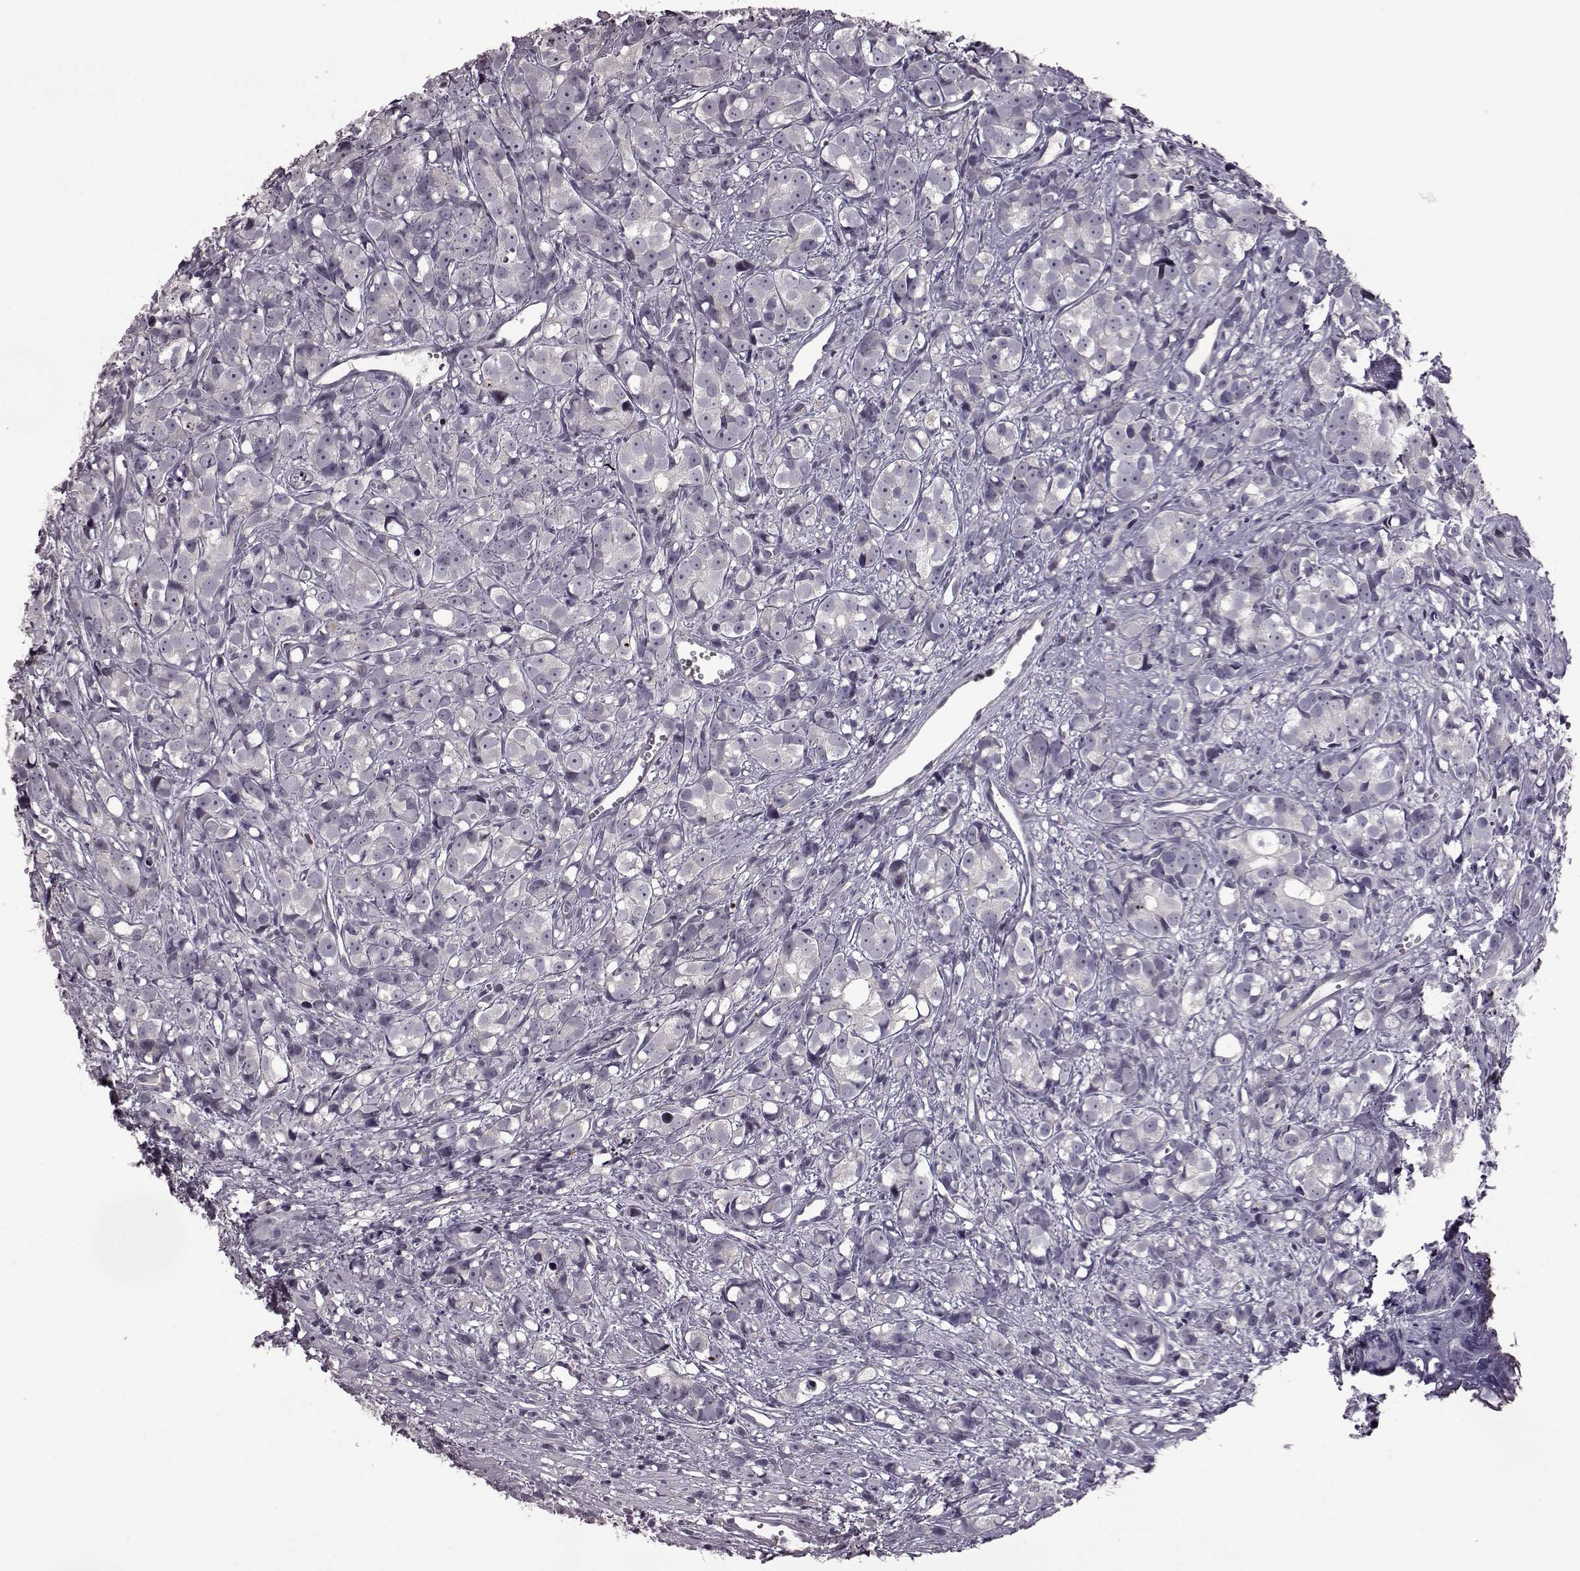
{"staining": {"intensity": "negative", "quantity": "none", "location": "none"}, "tissue": "prostate cancer", "cell_type": "Tumor cells", "image_type": "cancer", "snomed": [{"axis": "morphology", "description": "Adenocarcinoma, High grade"}, {"axis": "topography", "description": "Prostate"}], "caption": "A micrograph of adenocarcinoma (high-grade) (prostate) stained for a protein demonstrates no brown staining in tumor cells. Nuclei are stained in blue.", "gene": "GAL", "patient": {"sex": "male", "age": 77}}